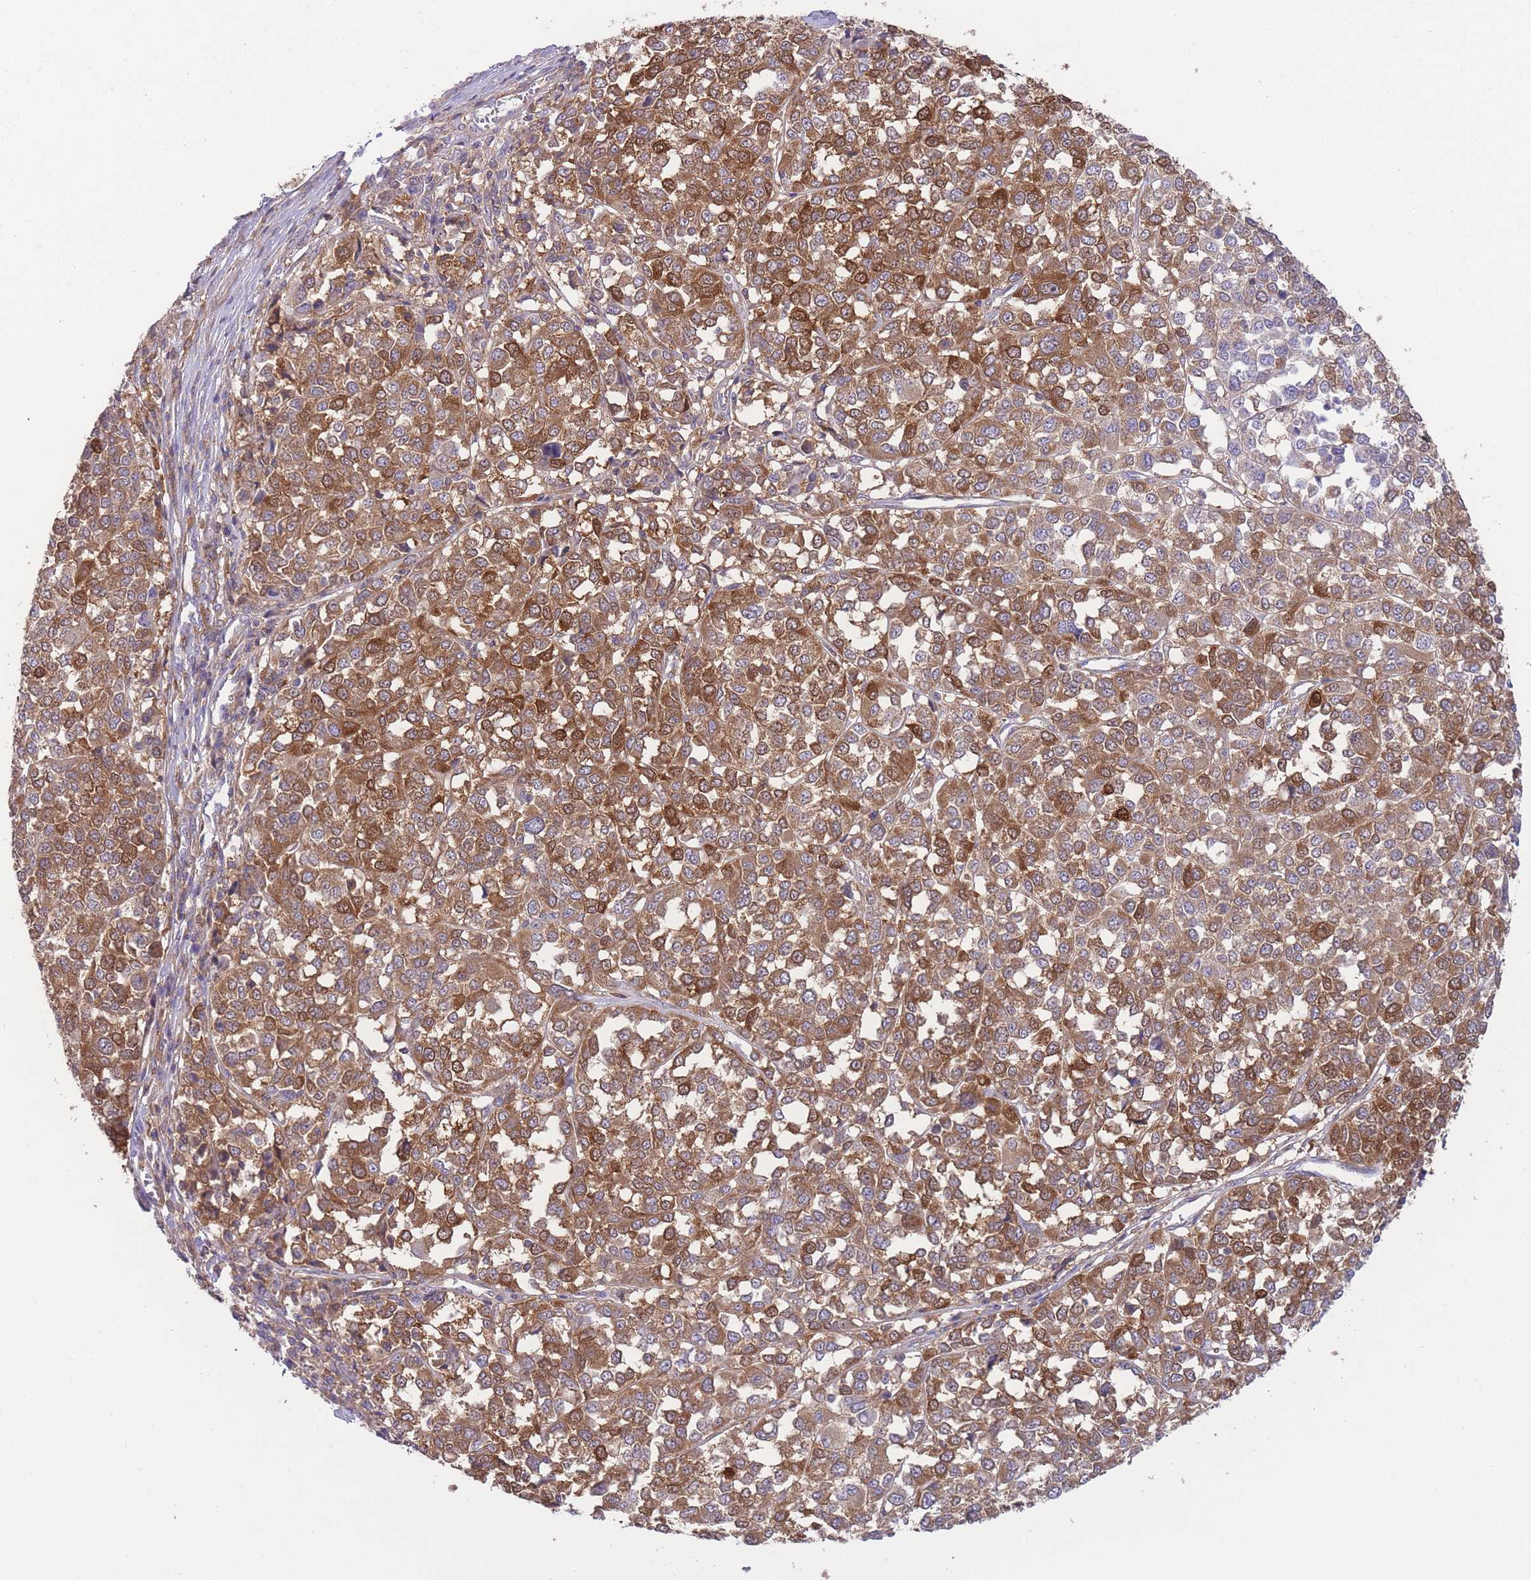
{"staining": {"intensity": "moderate", "quantity": ">75%", "location": "cytoplasmic/membranous"}, "tissue": "melanoma", "cell_type": "Tumor cells", "image_type": "cancer", "snomed": [{"axis": "morphology", "description": "Malignant melanoma, Metastatic site"}, {"axis": "topography", "description": "Lymph node"}], "caption": "Malignant melanoma (metastatic site) stained for a protein displays moderate cytoplasmic/membranous positivity in tumor cells.", "gene": "PRKAR1A", "patient": {"sex": "male", "age": 44}}